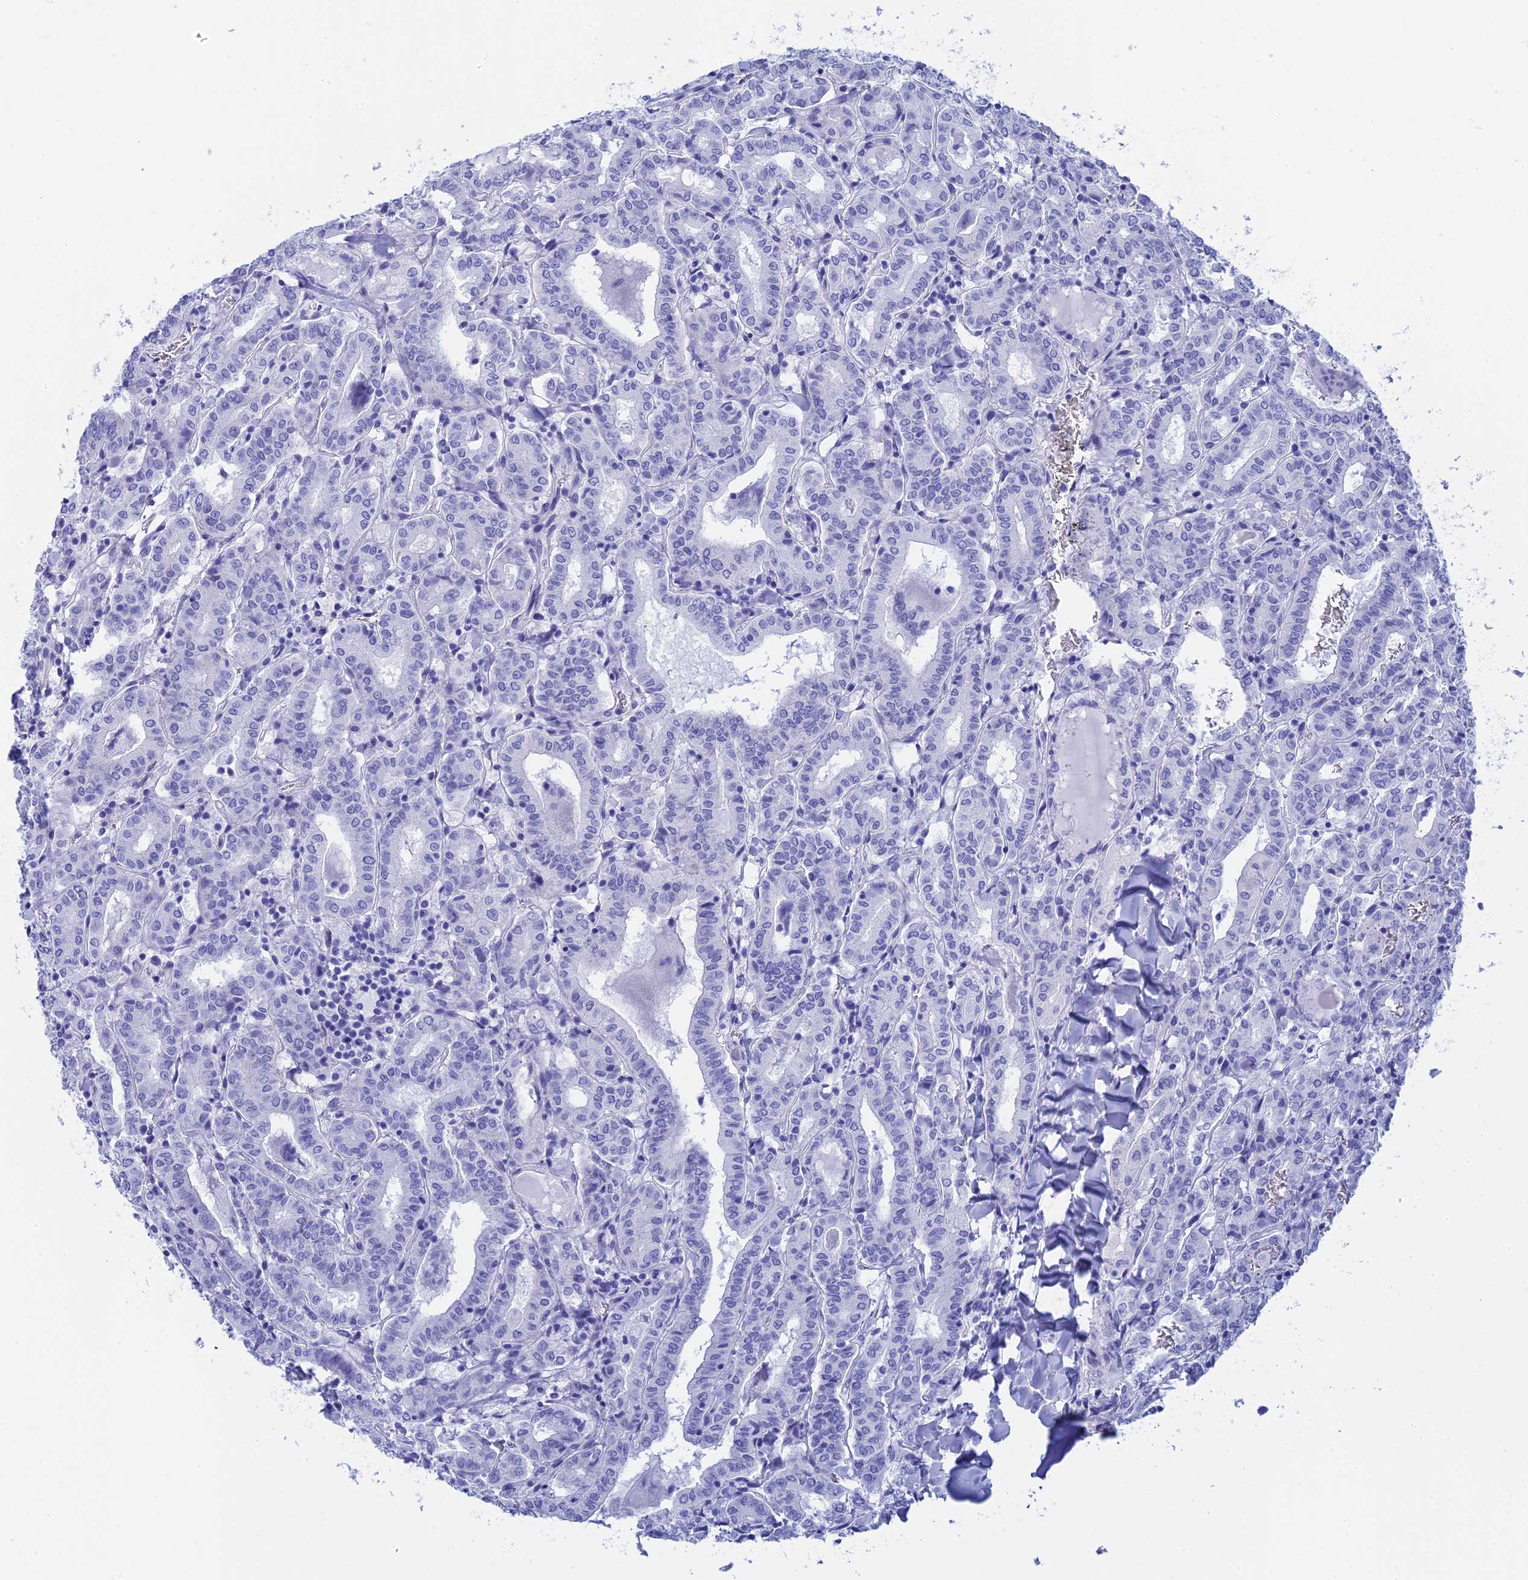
{"staining": {"intensity": "negative", "quantity": "none", "location": "none"}, "tissue": "thyroid cancer", "cell_type": "Tumor cells", "image_type": "cancer", "snomed": [{"axis": "morphology", "description": "Papillary adenocarcinoma, NOS"}, {"axis": "topography", "description": "Thyroid gland"}], "caption": "DAB immunohistochemical staining of human thyroid cancer (papillary adenocarcinoma) shows no significant positivity in tumor cells.", "gene": "TEX101", "patient": {"sex": "female", "age": 72}}